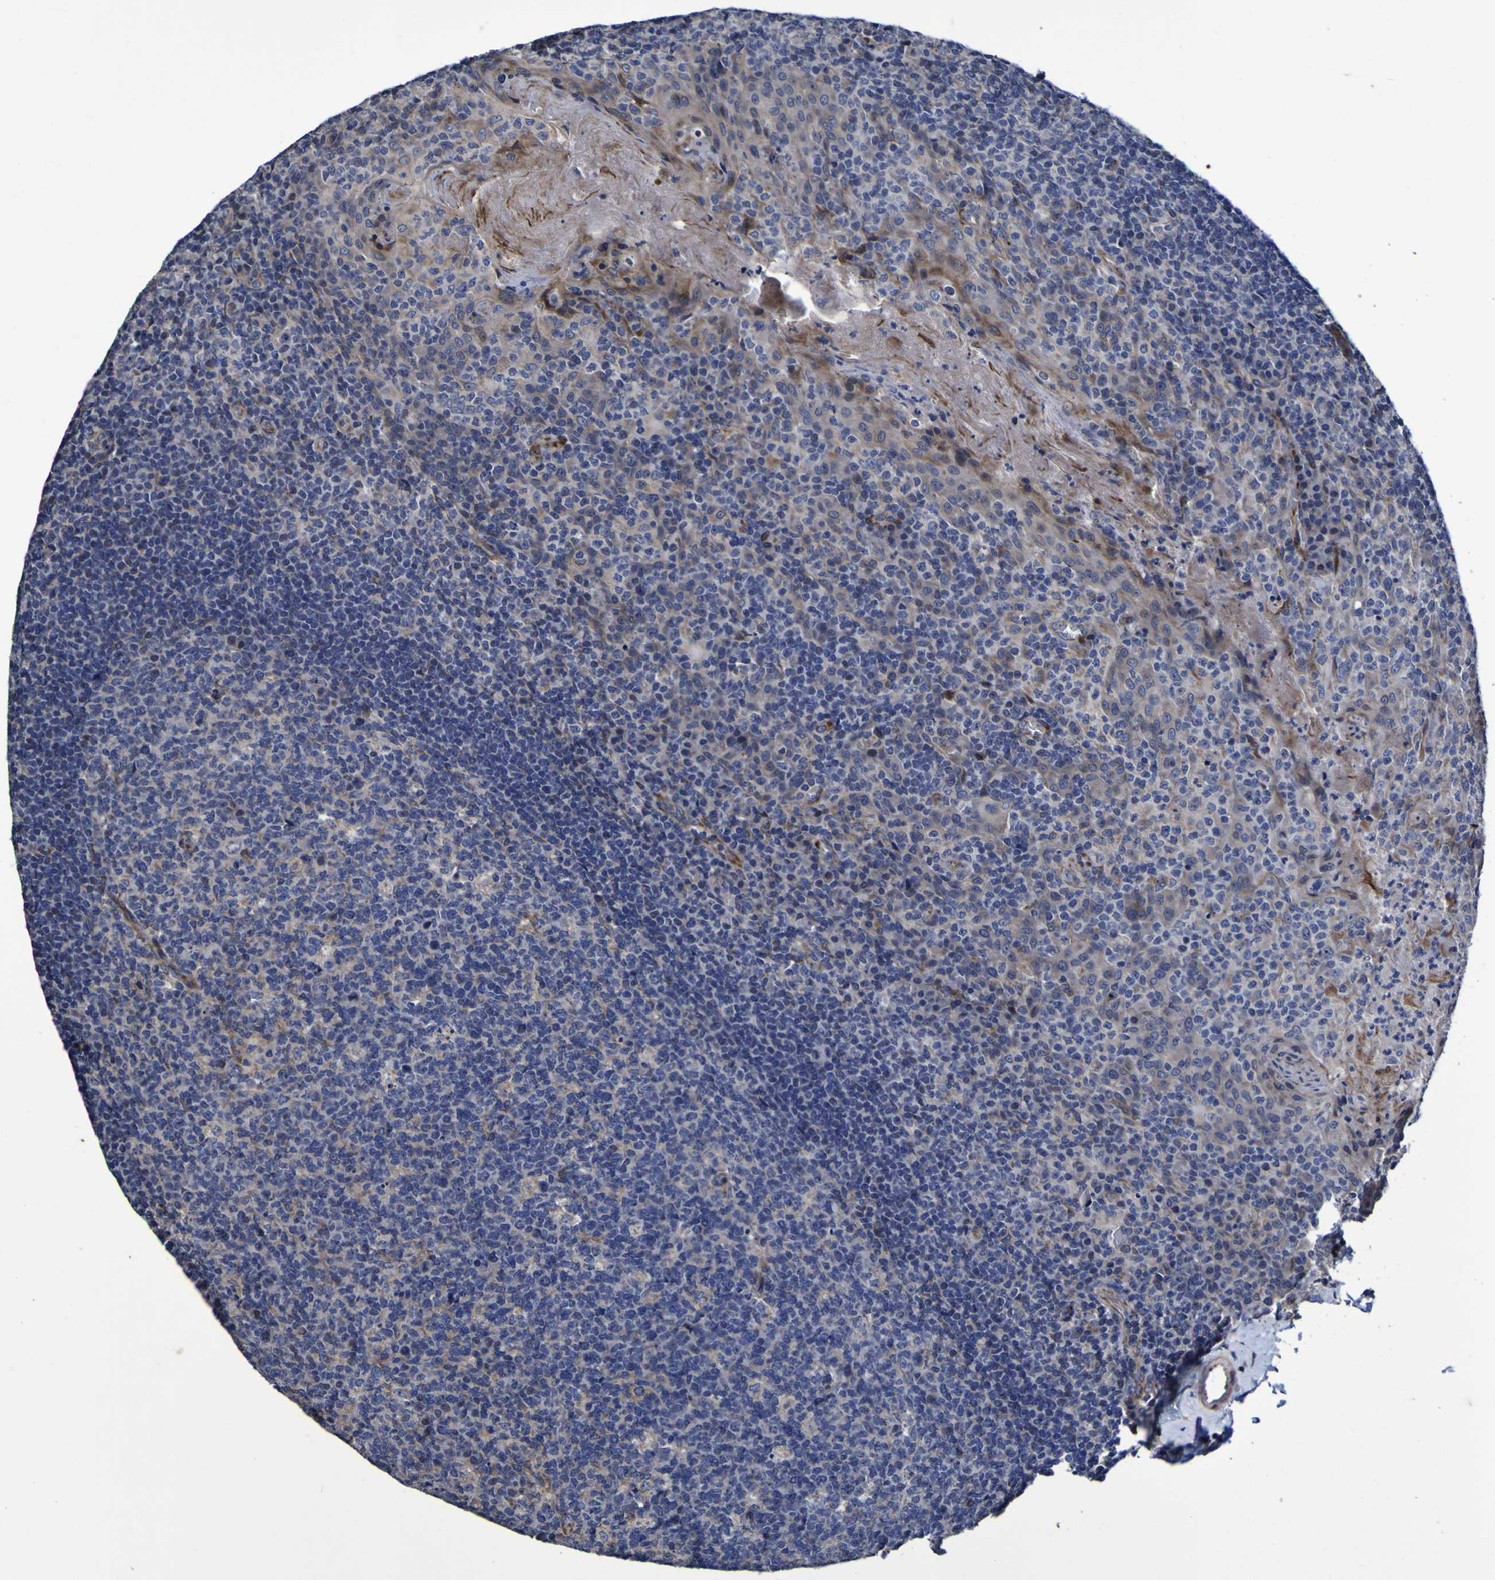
{"staining": {"intensity": "weak", "quantity": "25%-75%", "location": "cytoplasmic/membranous"}, "tissue": "tonsil", "cell_type": "Germinal center cells", "image_type": "normal", "snomed": [{"axis": "morphology", "description": "Normal tissue, NOS"}, {"axis": "topography", "description": "Tonsil"}], "caption": "The immunohistochemical stain highlights weak cytoplasmic/membranous expression in germinal center cells of benign tonsil.", "gene": "P3H1", "patient": {"sex": "male", "age": 17}}